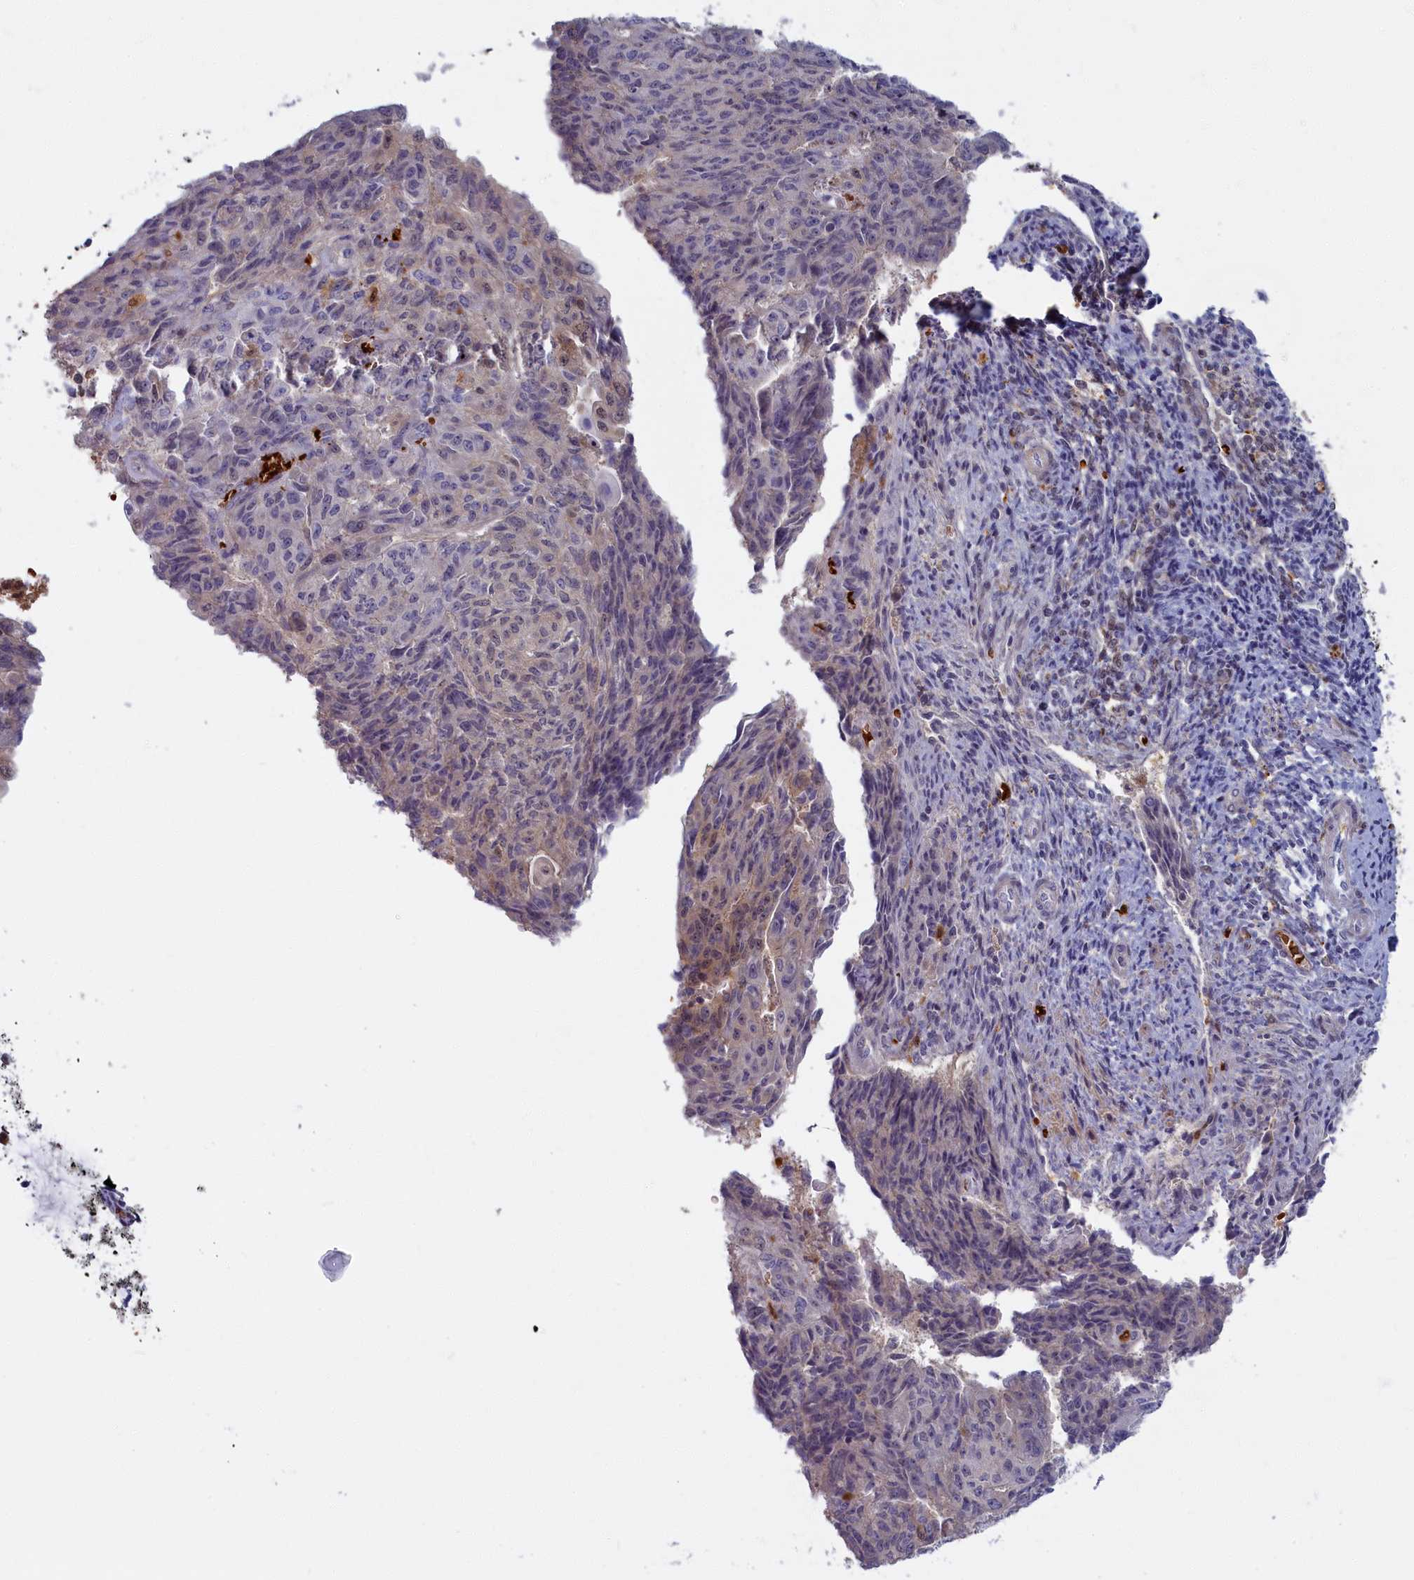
{"staining": {"intensity": "negative", "quantity": "none", "location": "none"}, "tissue": "endometrial cancer", "cell_type": "Tumor cells", "image_type": "cancer", "snomed": [{"axis": "morphology", "description": "Adenocarcinoma, NOS"}, {"axis": "topography", "description": "Endometrium"}], "caption": "Protein analysis of endometrial cancer reveals no significant positivity in tumor cells. (Brightfield microscopy of DAB IHC at high magnification).", "gene": "BLVRB", "patient": {"sex": "female", "age": 32}}